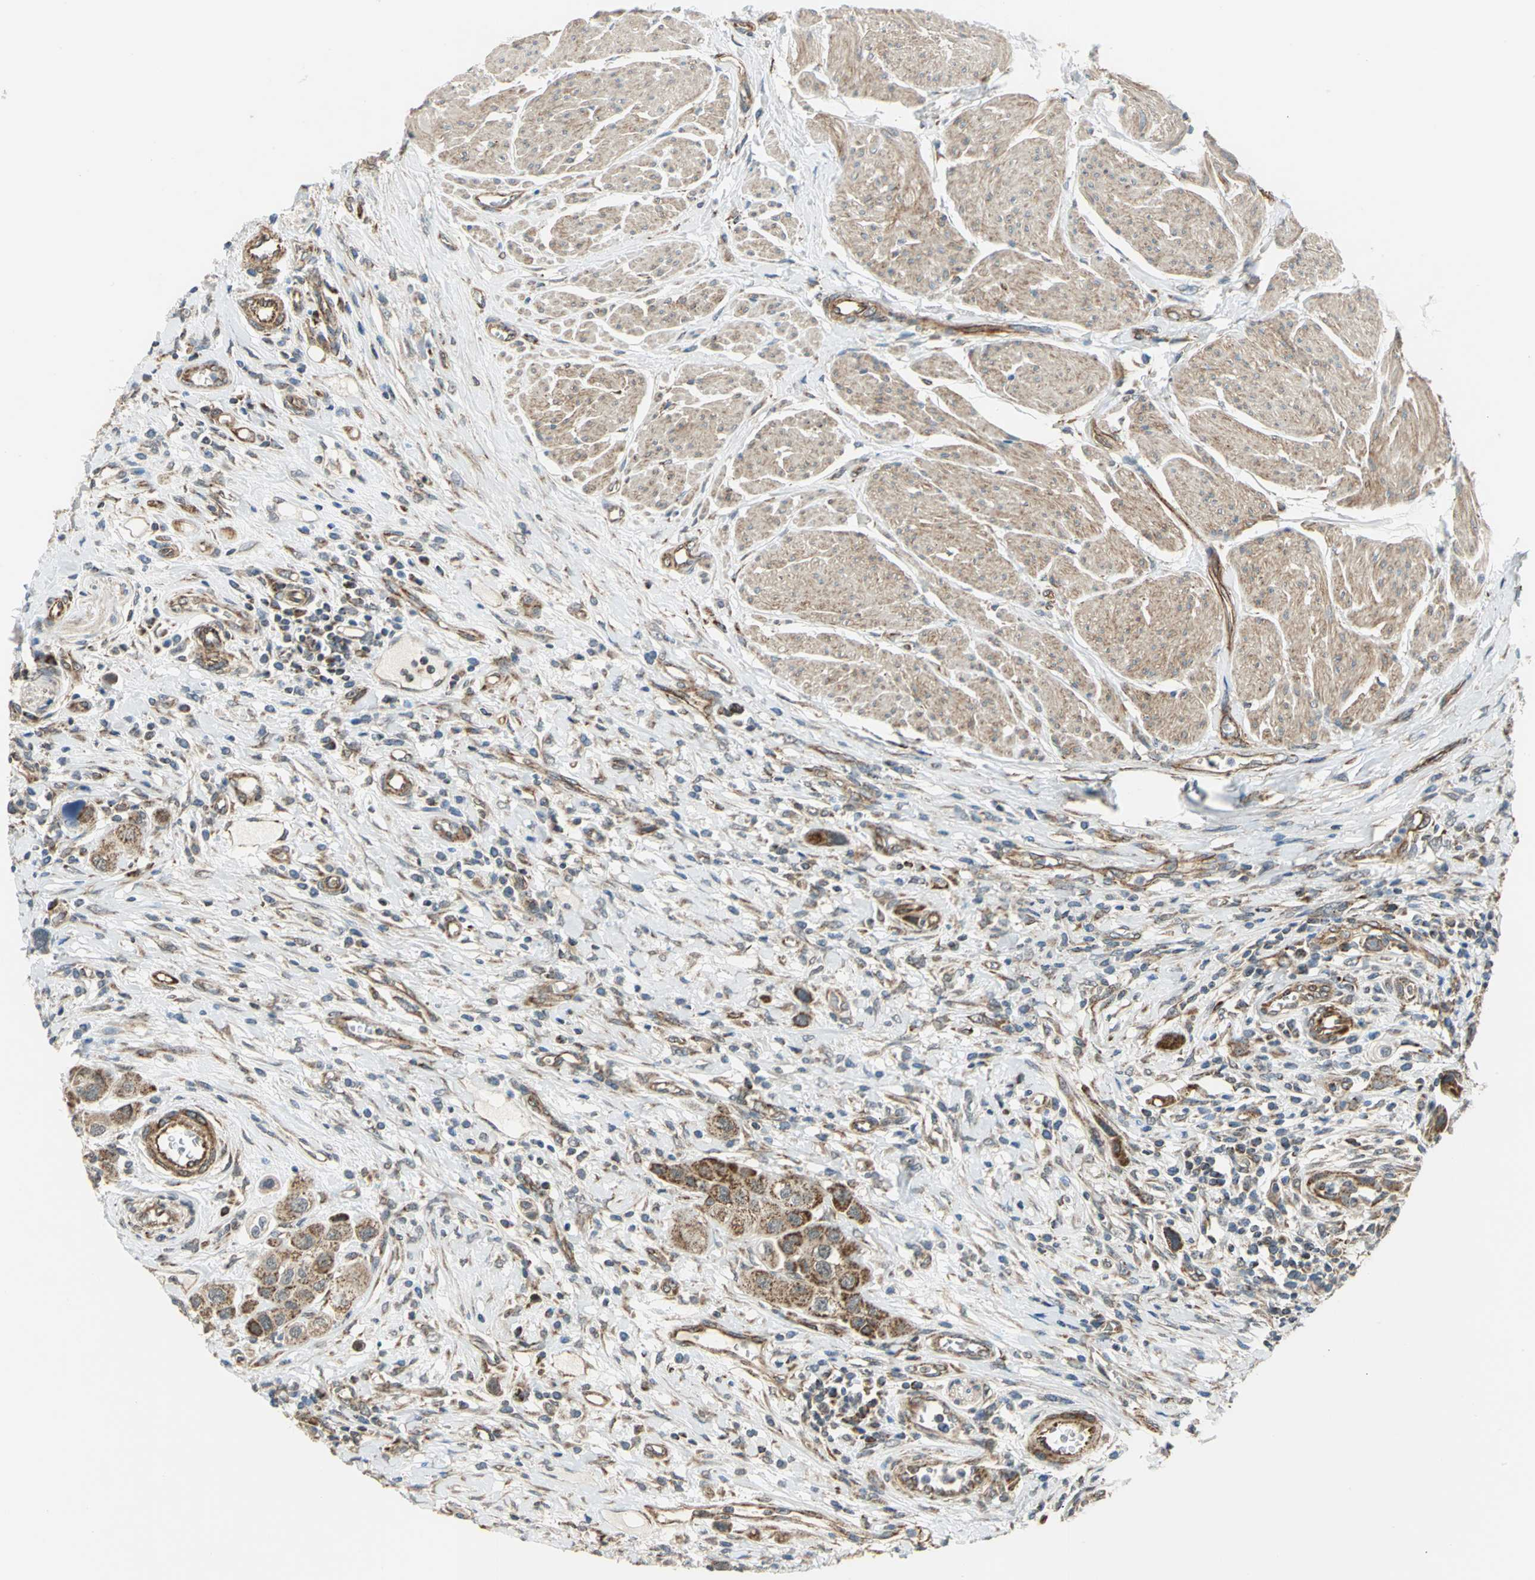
{"staining": {"intensity": "strong", "quantity": ">75%", "location": "cytoplasmic/membranous"}, "tissue": "urothelial cancer", "cell_type": "Tumor cells", "image_type": "cancer", "snomed": [{"axis": "morphology", "description": "Urothelial carcinoma, High grade"}, {"axis": "topography", "description": "Urinary bladder"}], "caption": "The micrograph reveals staining of urothelial cancer, revealing strong cytoplasmic/membranous protein expression (brown color) within tumor cells. (DAB = brown stain, brightfield microscopy at high magnification).", "gene": "MRPS22", "patient": {"sex": "male", "age": 50}}